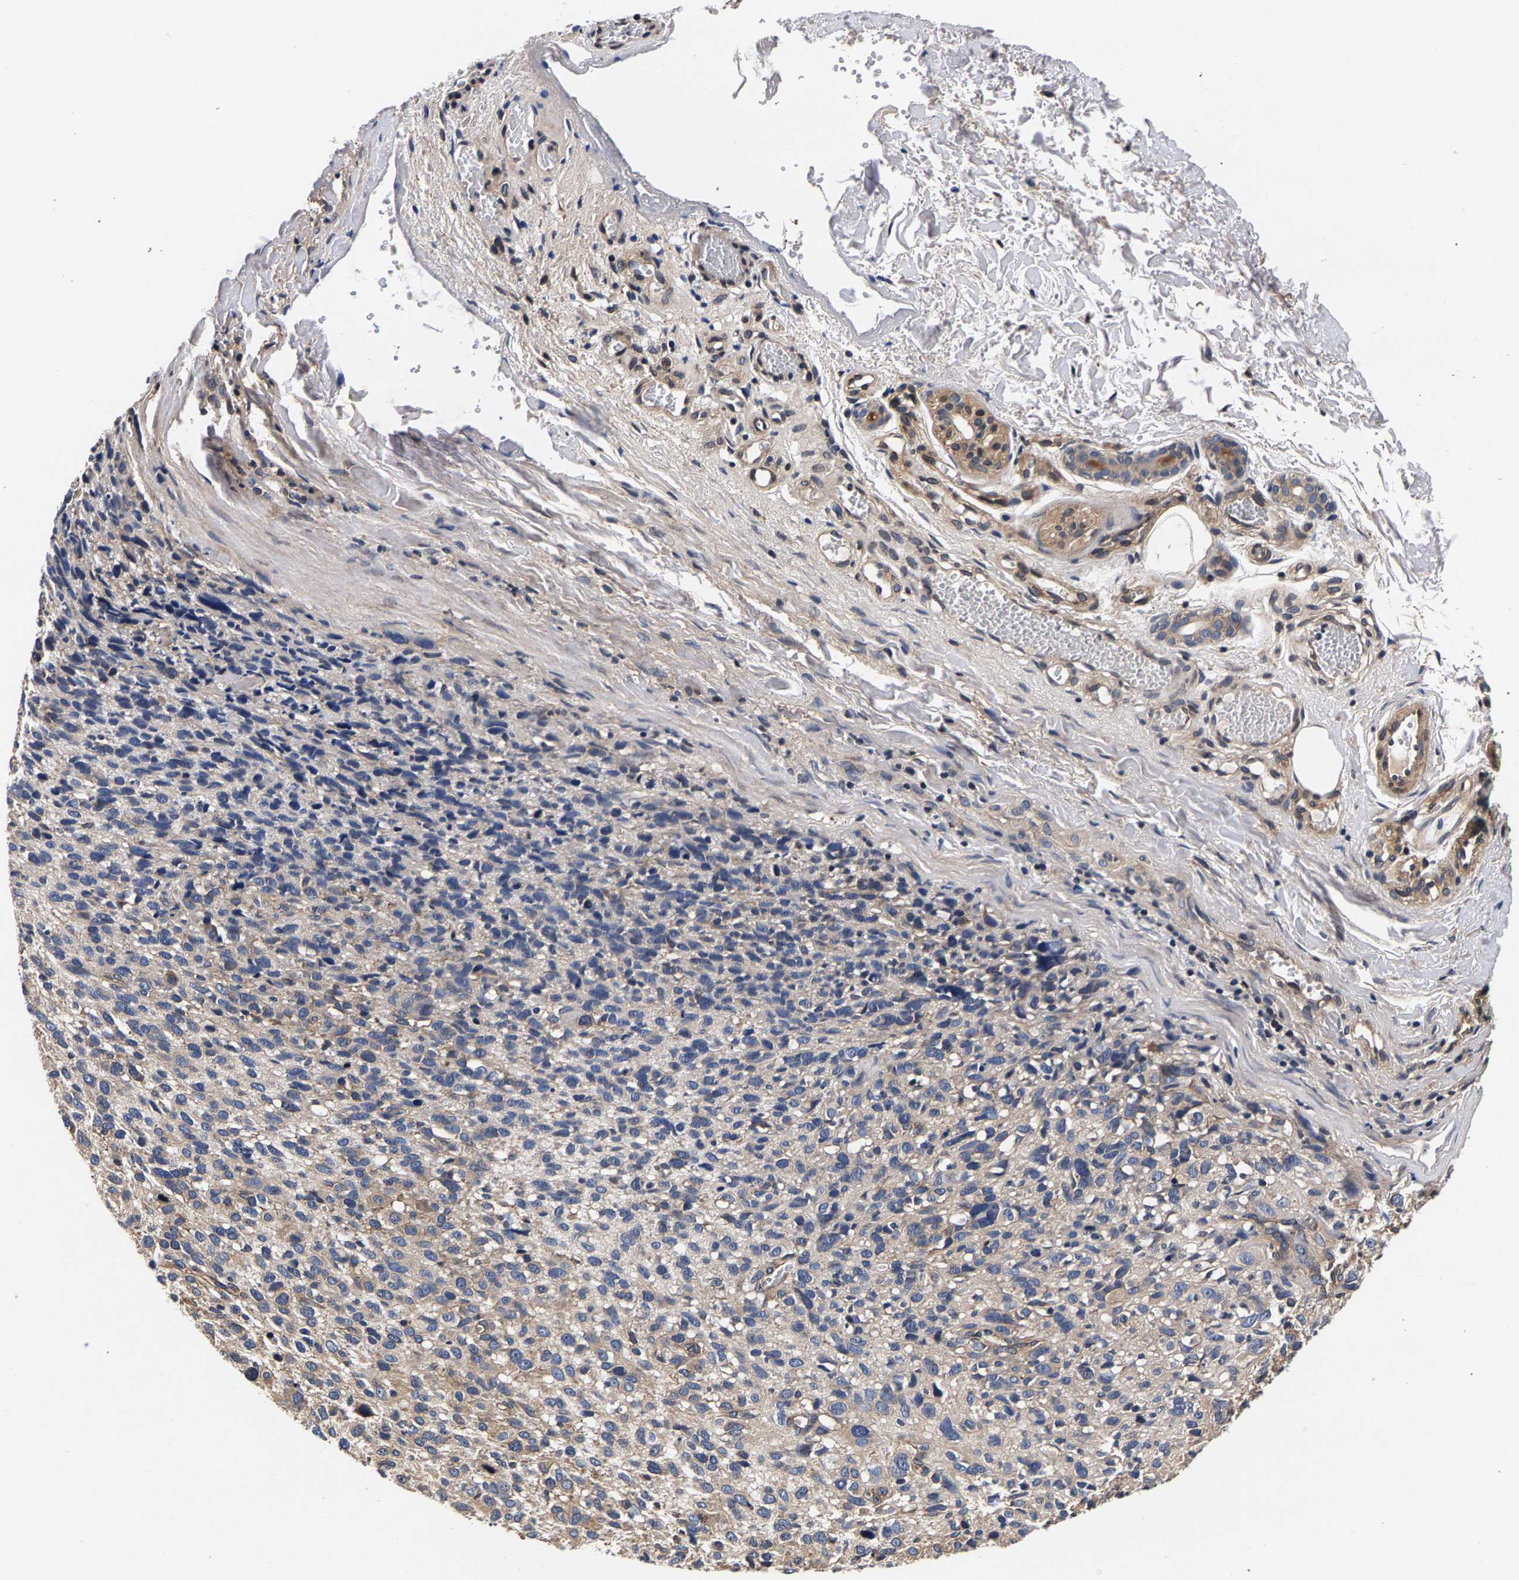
{"staining": {"intensity": "weak", "quantity": "25%-75%", "location": "cytoplasmic/membranous"}, "tissue": "melanoma", "cell_type": "Tumor cells", "image_type": "cancer", "snomed": [{"axis": "morphology", "description": "Malignant melanoma, NOS"}, {"axis": "topography", "description": "Skin"}], "caption": "Tumor cells reveal weak cytoplasmic/membranous expression in approximately 25%-75% of cells in melanoma.", "gene": "MARCHF7", "patient": {"sex": "female", "age": 55}}